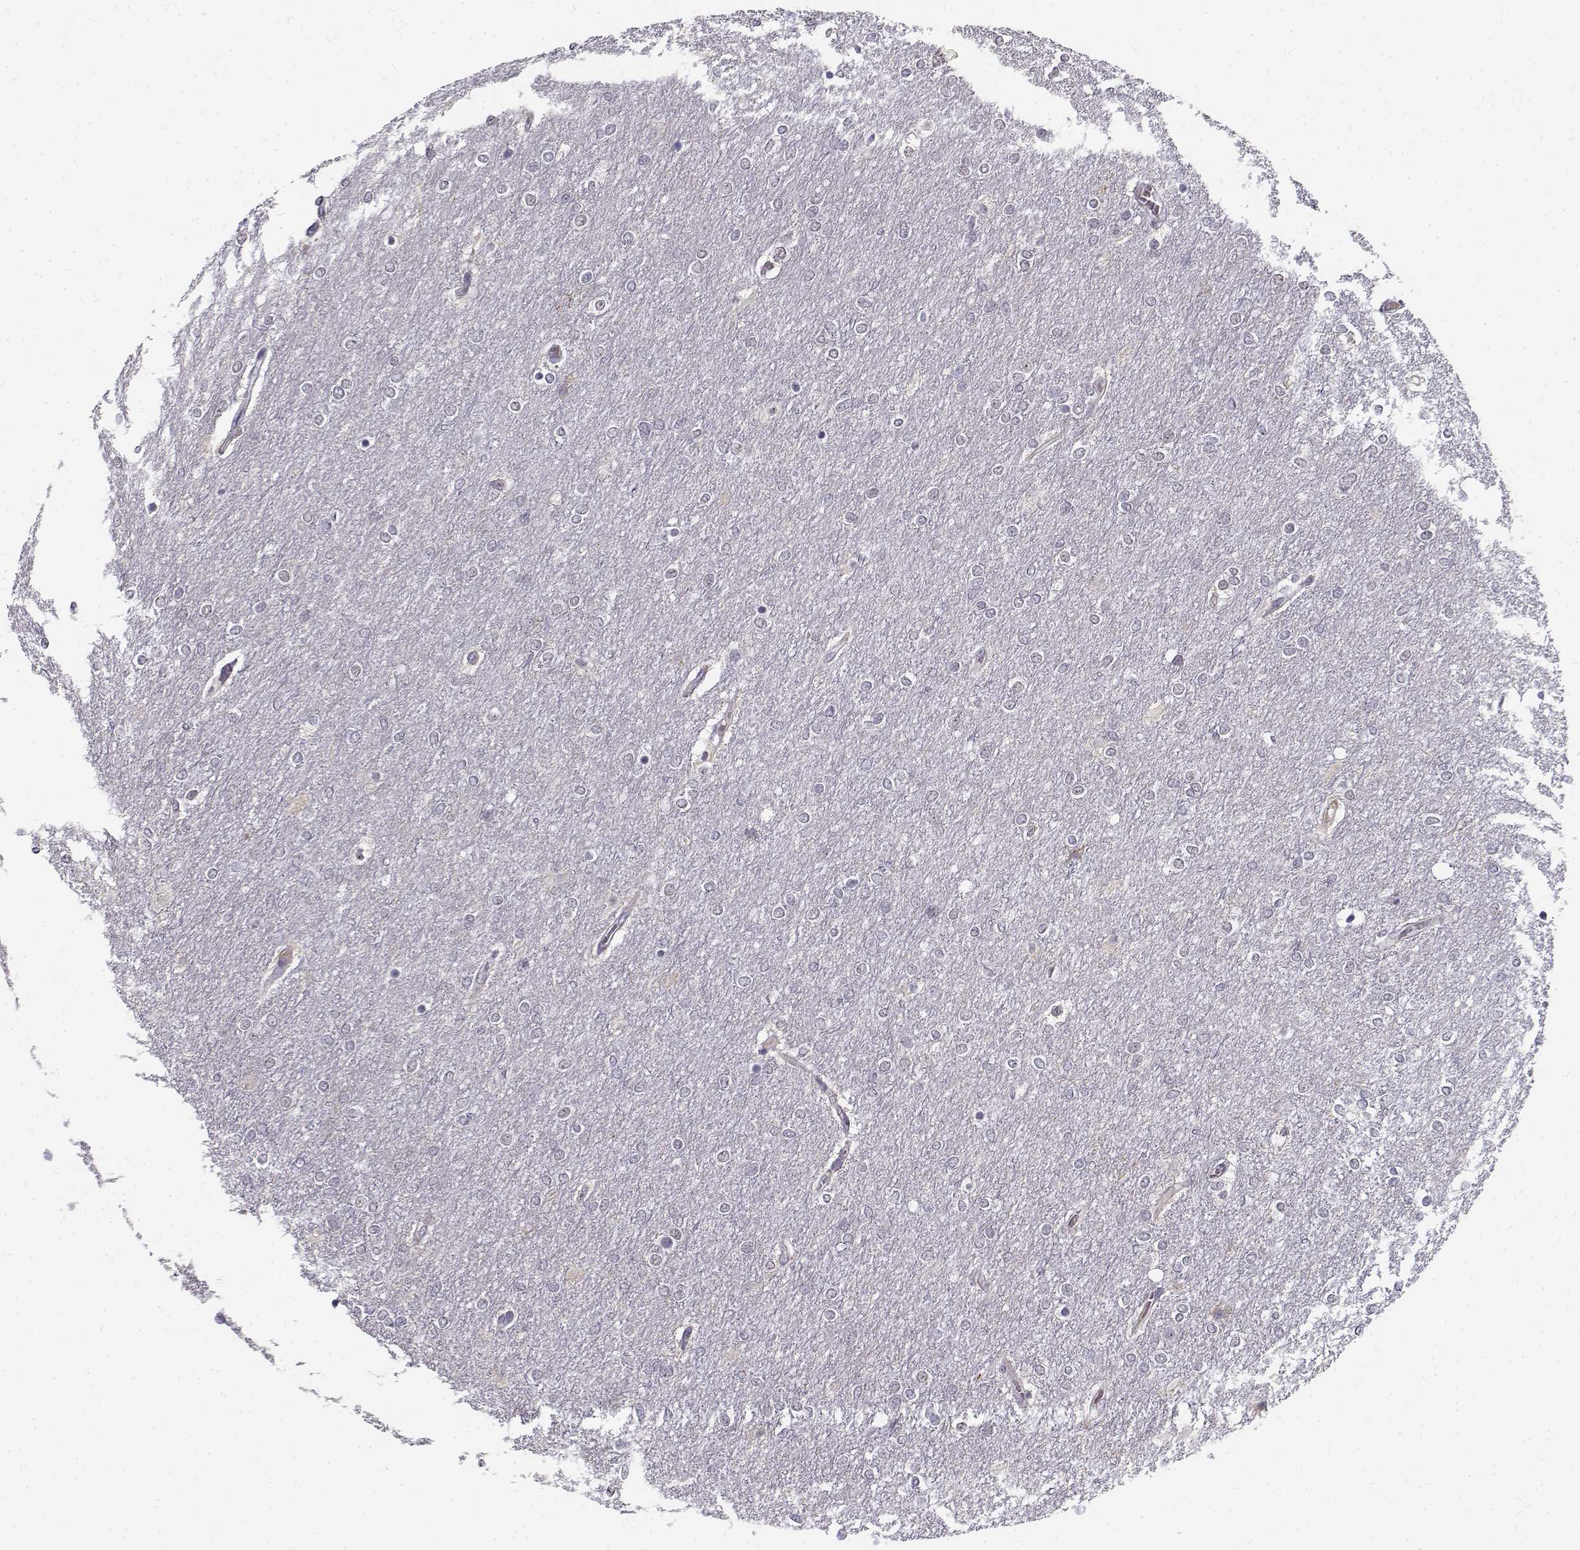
{"staining": {"intensity": "negative", "quantity": "none", "location": "none"}, "tissue": "glioma", "cell_type": "Tumor cells", "image_type": "cancer", "snomed": [{"axis": "morphology", "description": "Glioma, malignant, High grade"}, {"axis": "topography", "description": "Brain"}], "caption": "High-grade glioma (malignant) was stained to show a protein in brown. There is no significant positivity in tumor cells. (Brightfield microscopy of DAB (3,3'-diaminobenzidine) immunohistochemistry (IHC) at high magnification).", "gene": "DDX25", "patient": {"sex": "female", "age": 61}}